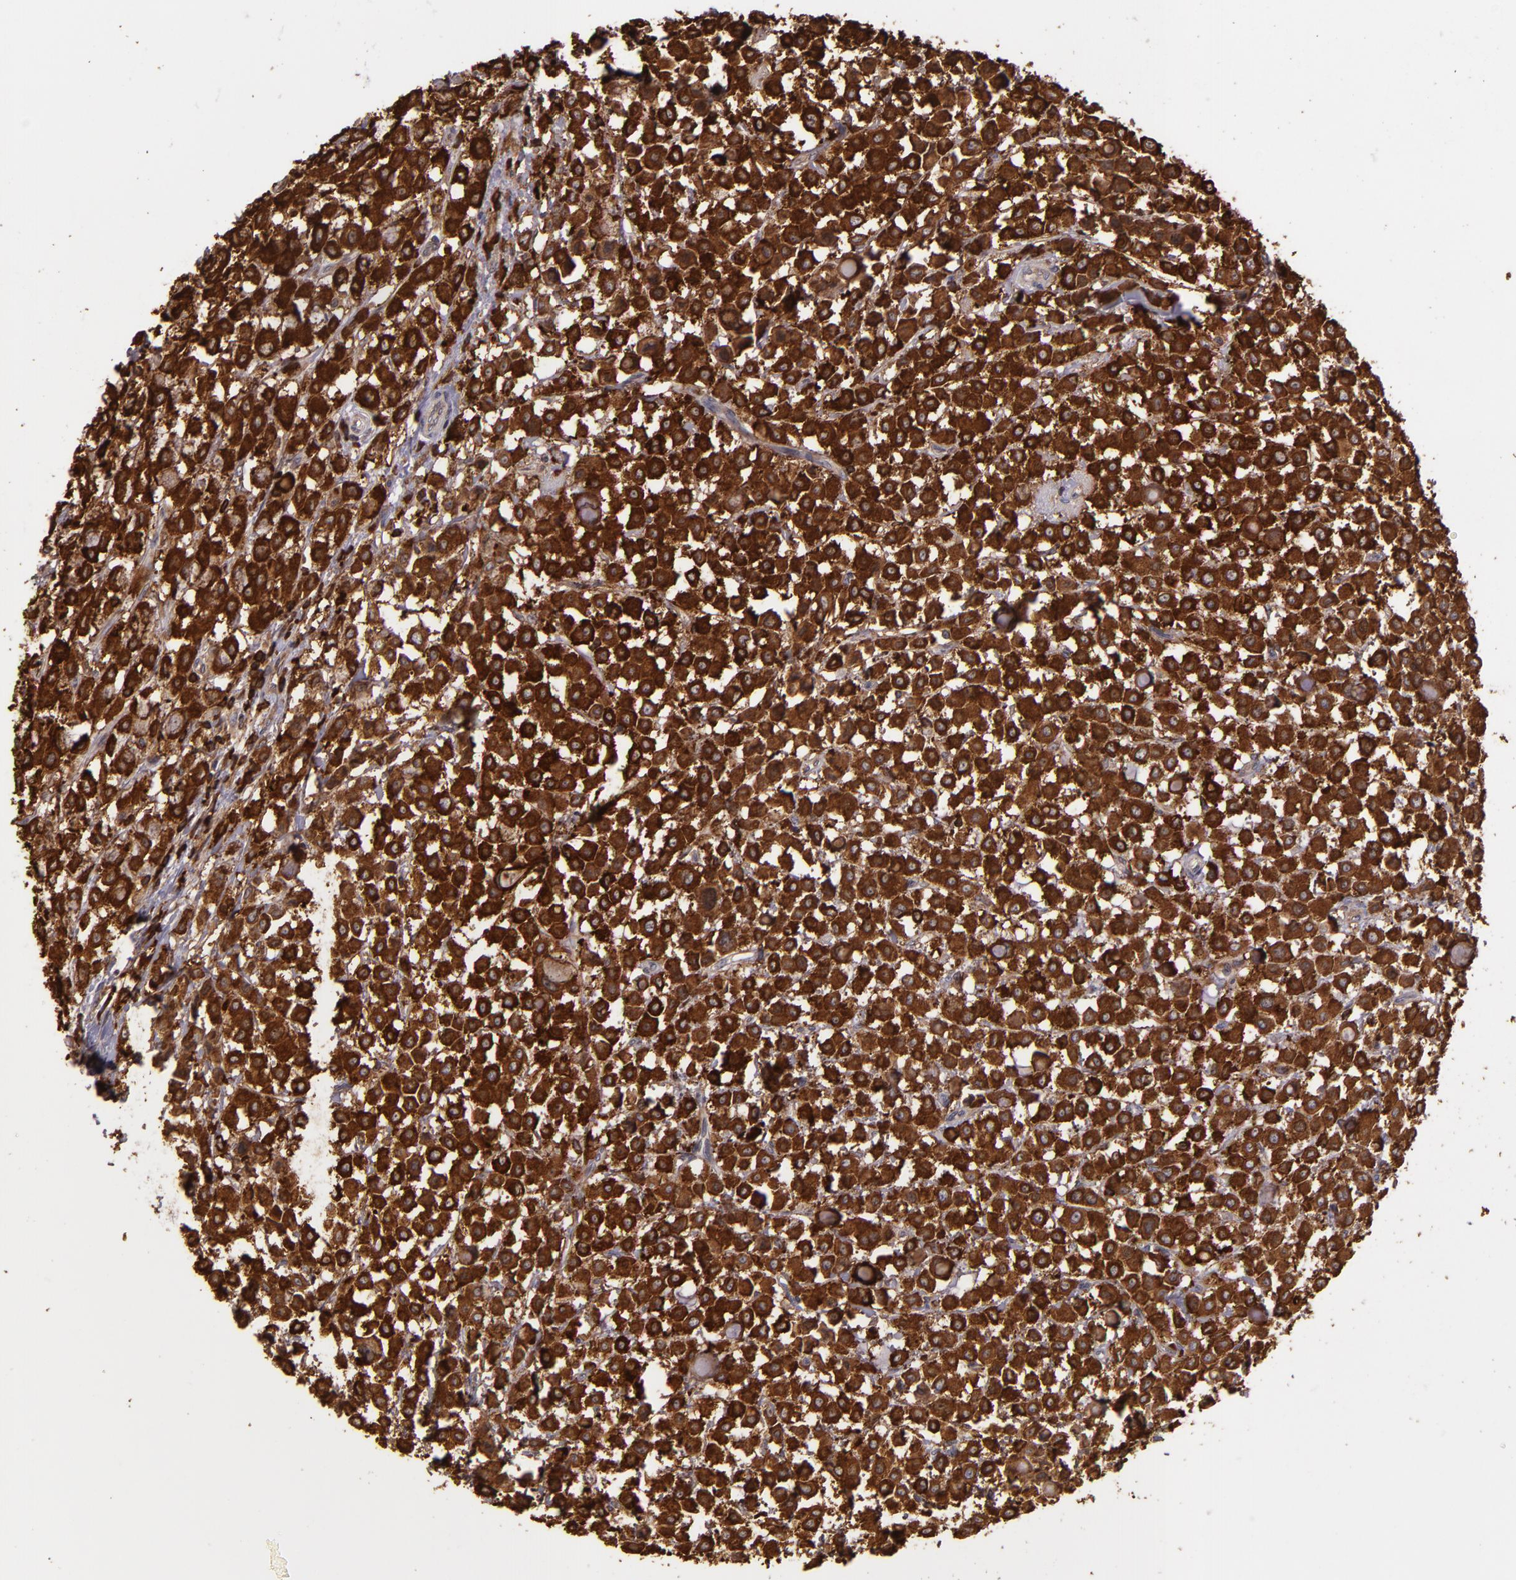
{"staining": {"intensity": "strong", "quantity": ">75%", "location": "cytoplasmic/membranous"}, "tissue": "breast cancer", "cell_type": "Tumor cells", "image_type": "cancer", "snomed": [{"axis": "morphology", "description": "Lobular carcinoma"}, {"axis": "topography", "description": "Breast"}], "caption": "Protein positivity by immunohistochemistry (IHC) reveals strong cytoplasmic/membranous expression in about >75% of tumor cells in lobular carcinoma (breast).", "gene": "SLC9A3R1", "patient": {"sex": "female", "age": 85}}